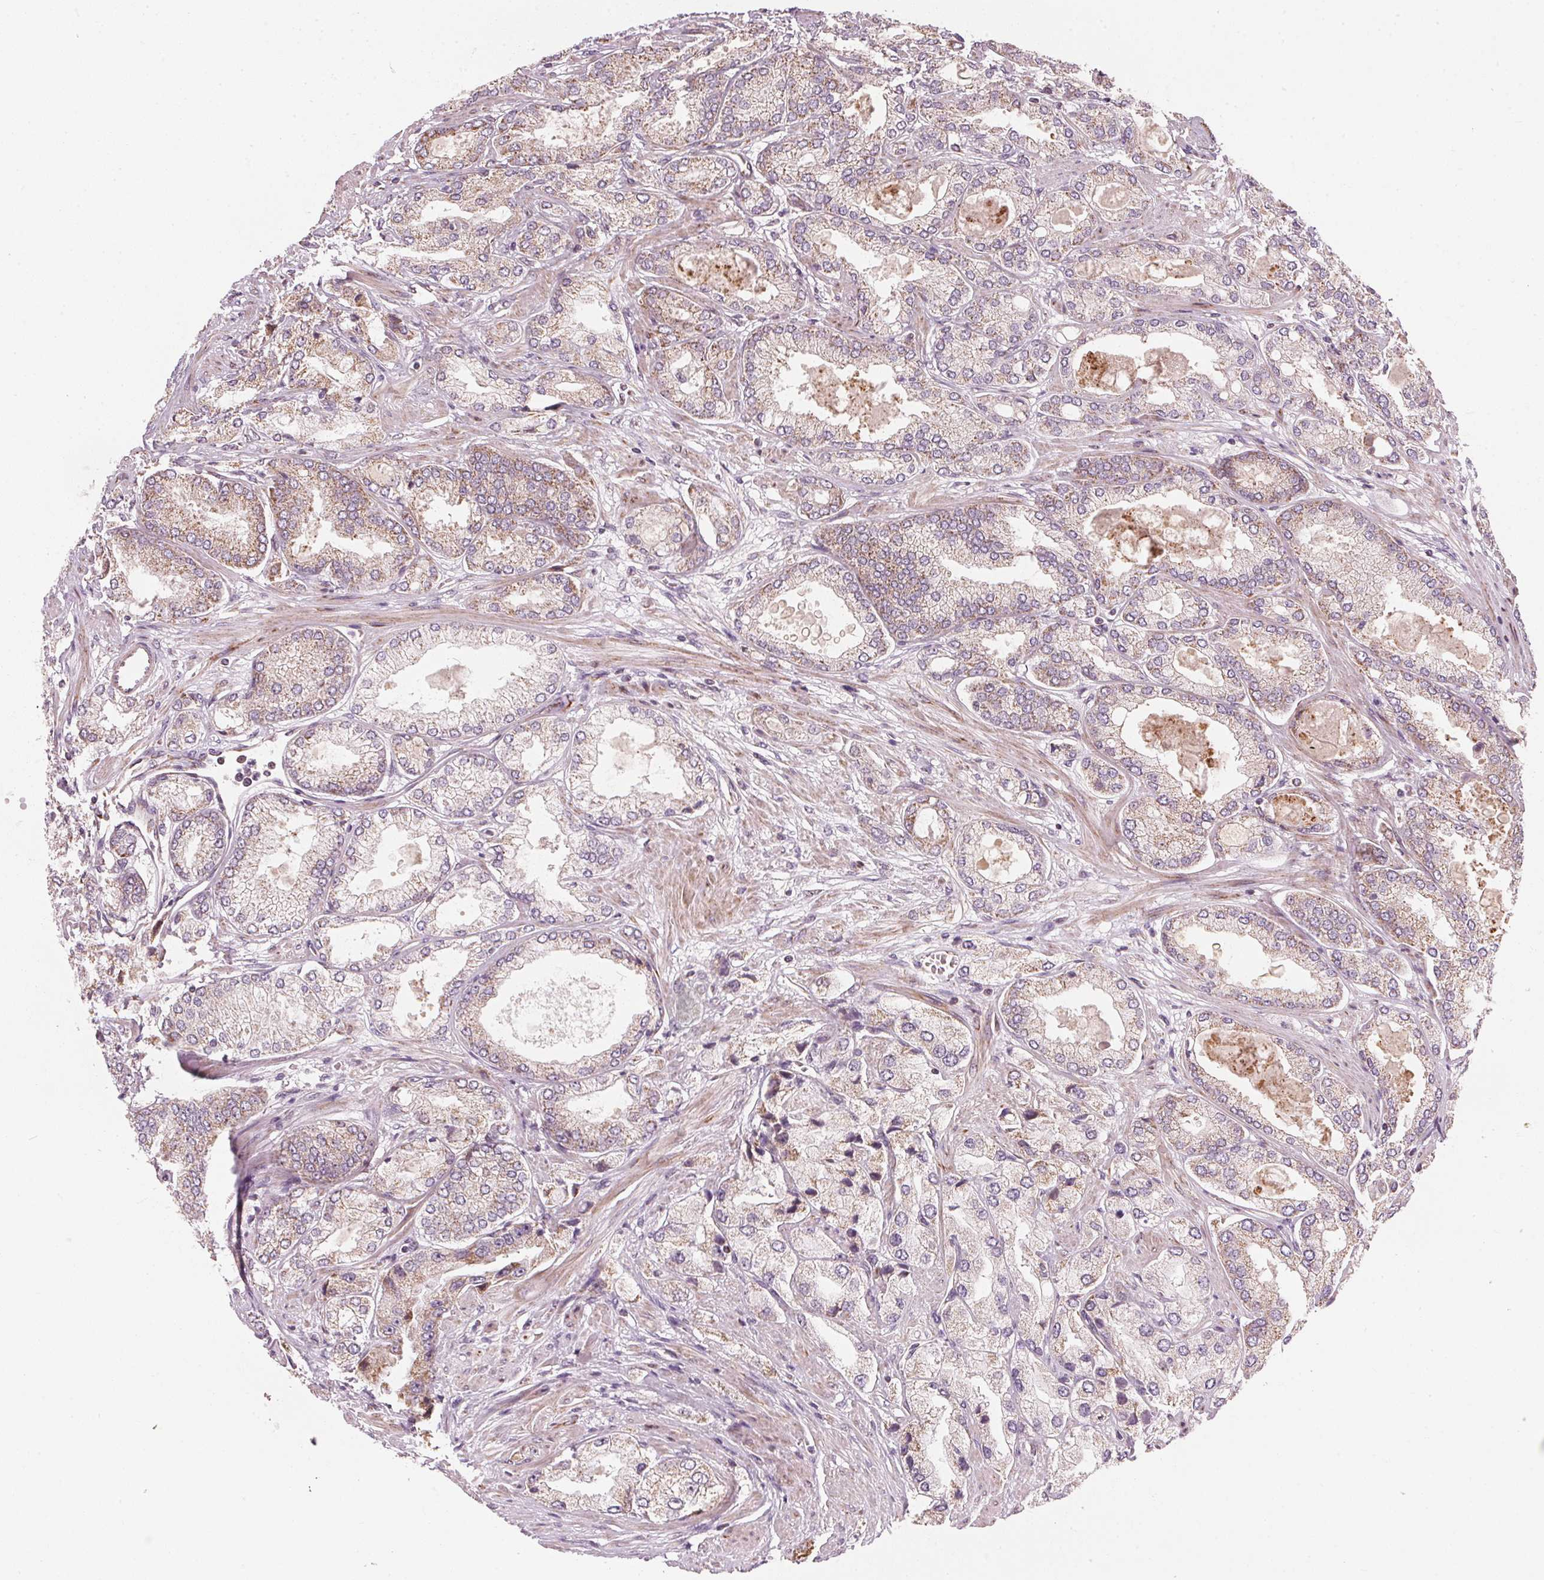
{"staining": {"intensity": "weak", "quantity": ">75%", "location": "cytoplasmic/membranous"}, "tissue": "prostate cancer", "cell_type": "Tumor cells", "image_type": "cancer", "snomed": [{"axis": "morphology", "description": "Adenocarcinoma, High grade"}, {"axis": "topography", "description": "Prostate"}], "caption": "Immunohistochemistry (IHC) (DAB (3,3'-diaminobenzidine)) staining of prostate cancer reveals weak cytoplasmic/membranous protein staining in approximately >75% of tumor cells.", "gene": "COQ7", "patient": {"sex": "male", "age": 68}}